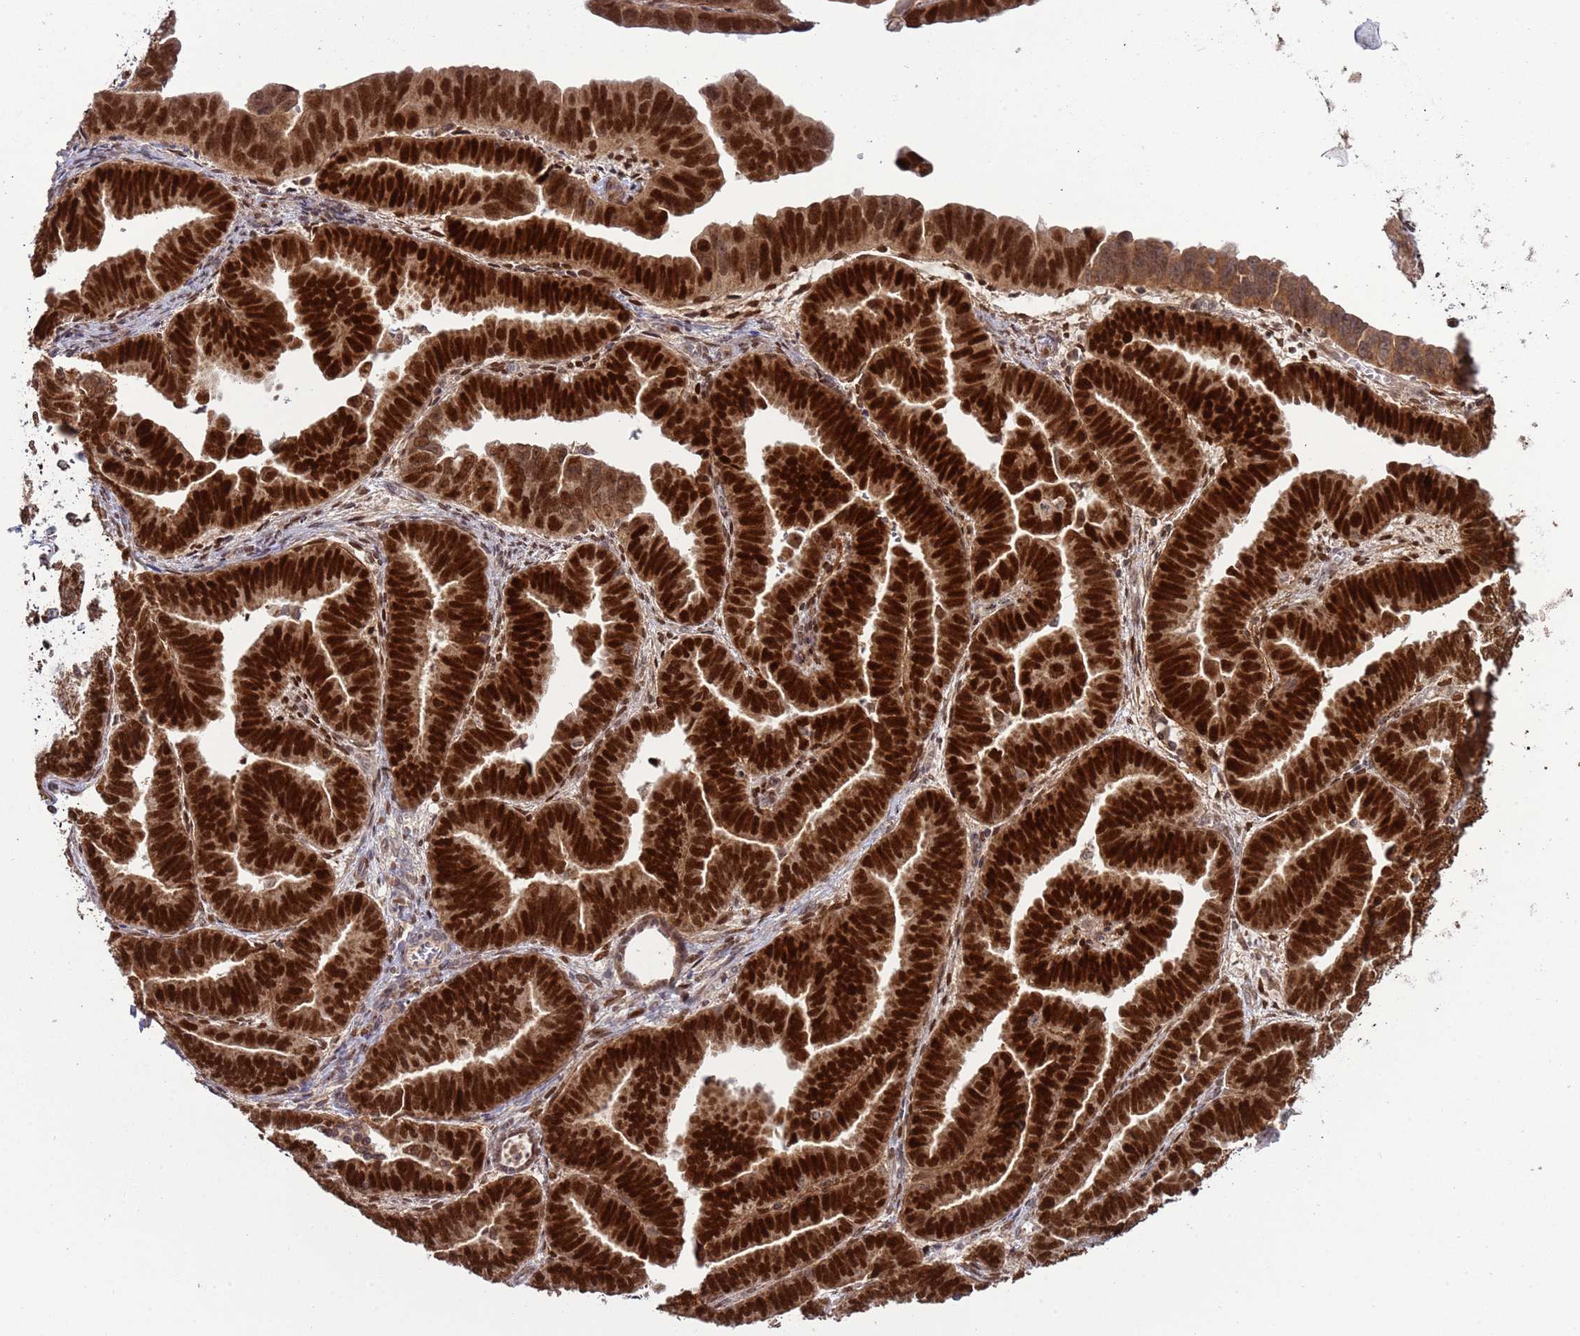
{"staining": {"intensity": "strong", "quantity": ">75%", "location": "nuclear"}, "tissue": "endometrial cancer", "cell_type": "Tumor cells", "image_type": "cancer", "snomed": [{"axis": "morphology", "description": "Adenocarcinoma, NOS"}, {"axis": "topography", "description": "Endometrium"}], "caption": "Strong nuclear positivity for a protein is seen in about >75% of tumor cells of endometrial adenocarcinoma using IHC.", "gene": "RCOR2", "patient": {"sex": "female", "age": 75}}